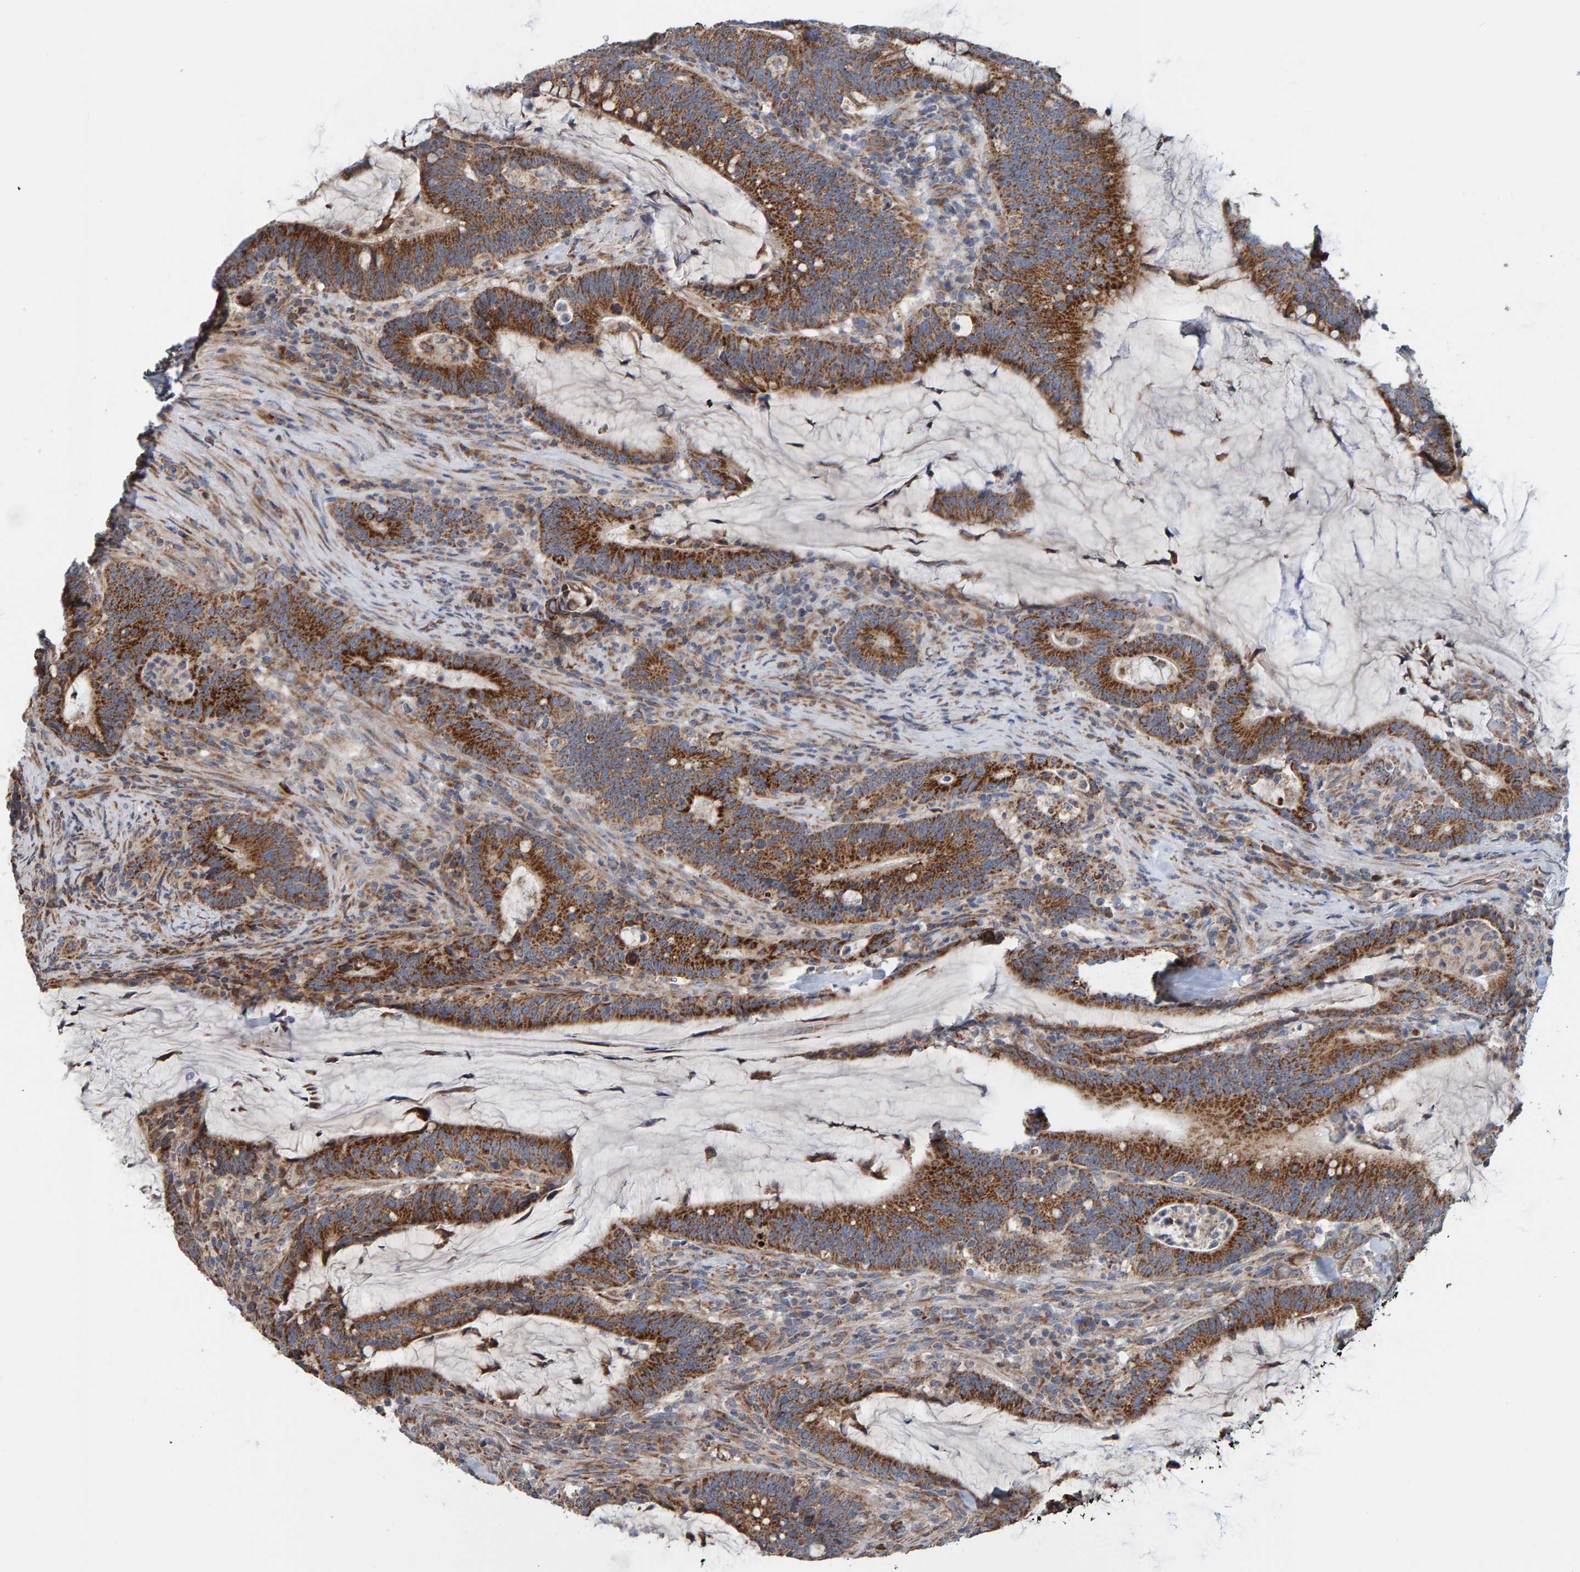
{"staining": {"intensity": "strong", "quantity": ">75%", "location": "cytoplasmic/membranous"}, "tissue": "colorectal cancer", "cell_type": "Tumor cells", "image_type": "cancer", "snomed": [{"axis": "morphology", "description": "Adenocarcinoma, NOS"}, {"axis": "topography", "description": "Colon"}], "caption": "Tumor cells show high levels of strong cytoplasmic/membranous staining in approximately >75% of cells in colorectal cancer (adenocarcinoma).", "gene": "MRPL45", "patient": {"sex": "female", "age": 66}}